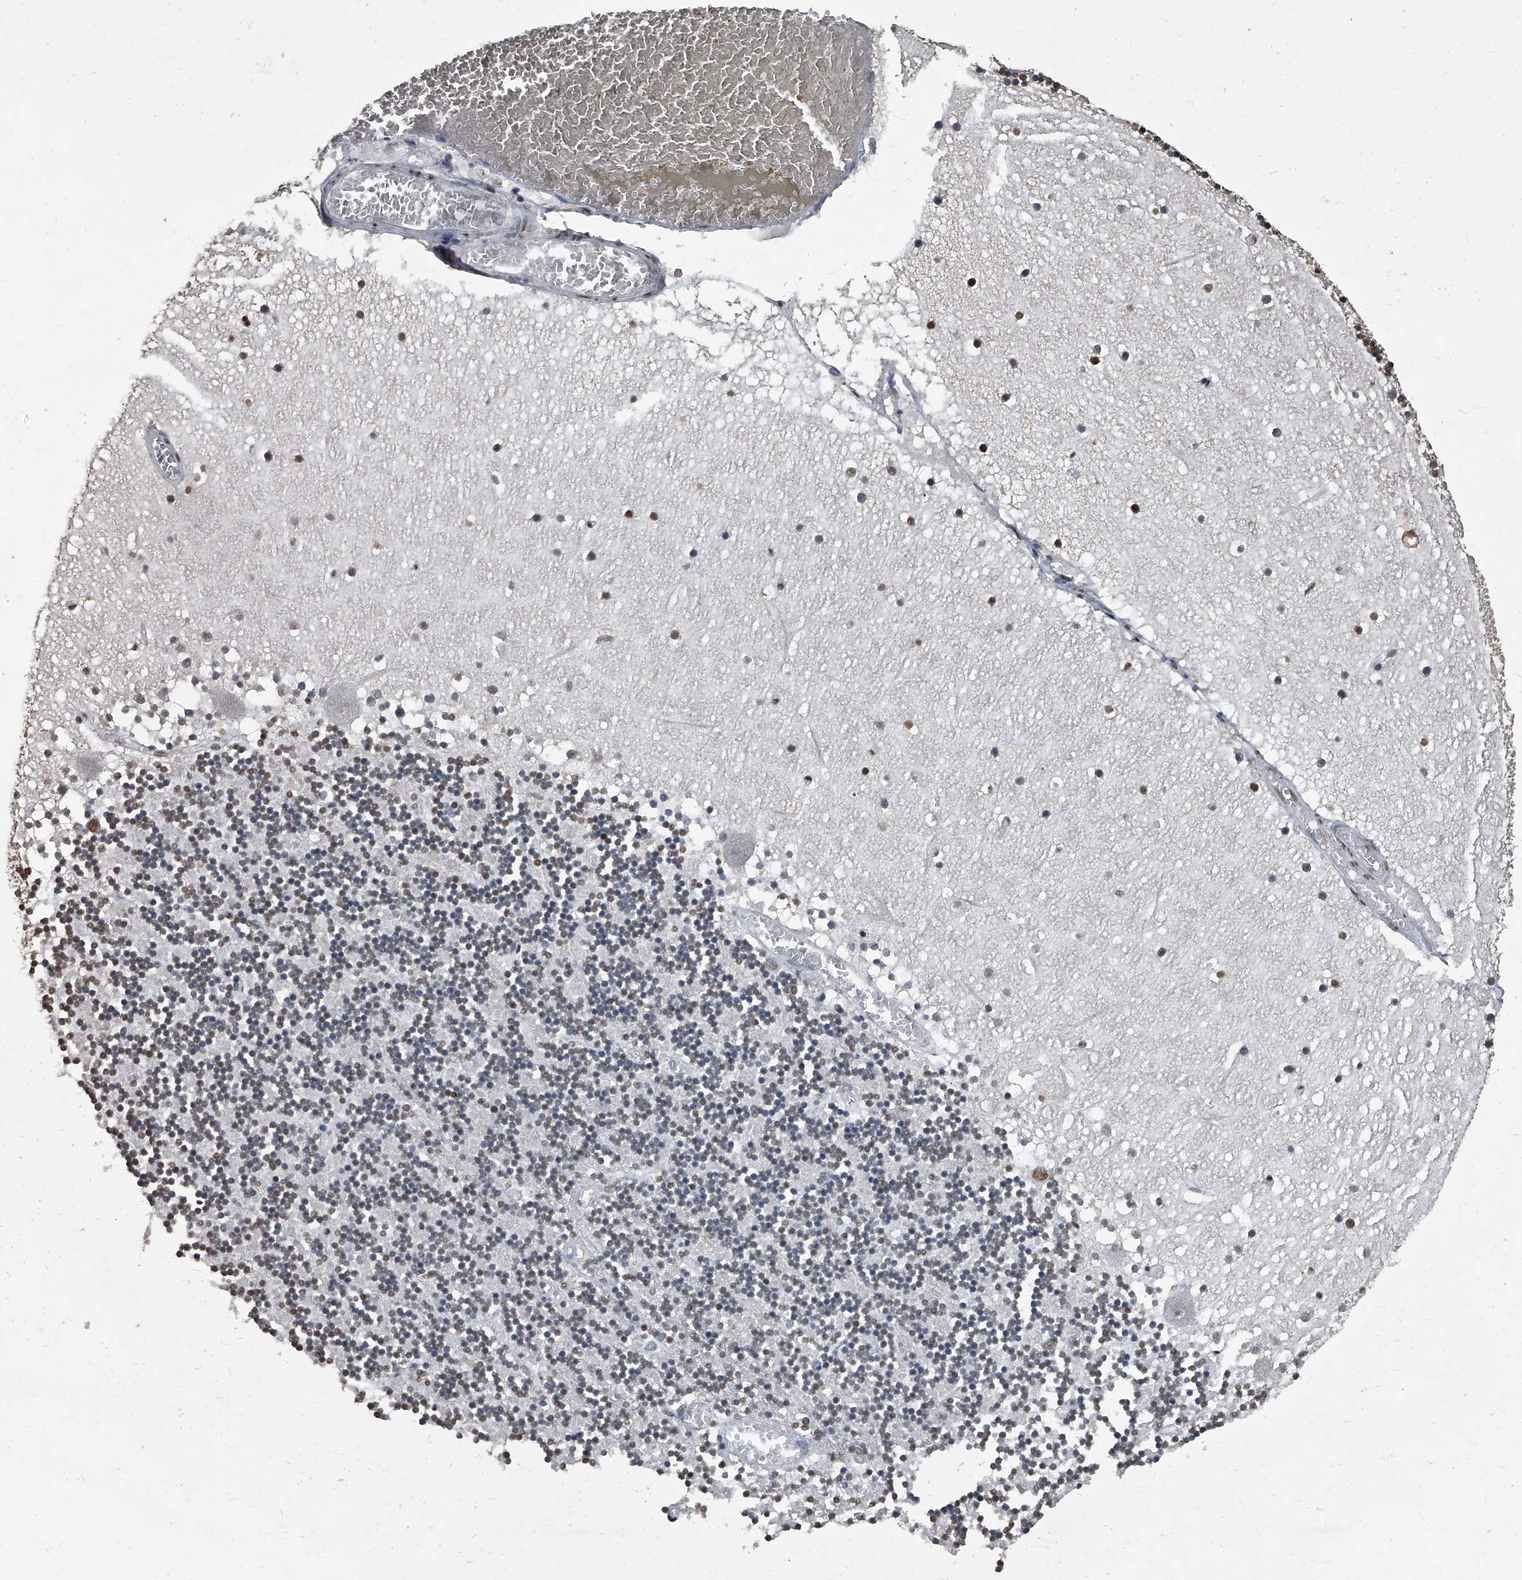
{"staining": {"intensity": "moderate", "quantity": "25%-75%", "location": "nuclear"}, "tissue": "cerebellum", "cell_type": "Cells in granular layer", "image_type": "normal", "snomed": [{"axis": "morphology", "description": "Normal tissue, NOS"}, {"axis": "topography", "description": "Cerebellum"}], "caption": "Cells in granular layer display medium levels of moderate nuclear expression in approximately 25%-75% of cells in unremarkable cerebellum.", "gene": "MATR3", "patient": {"sex": "female", "age": 28}}